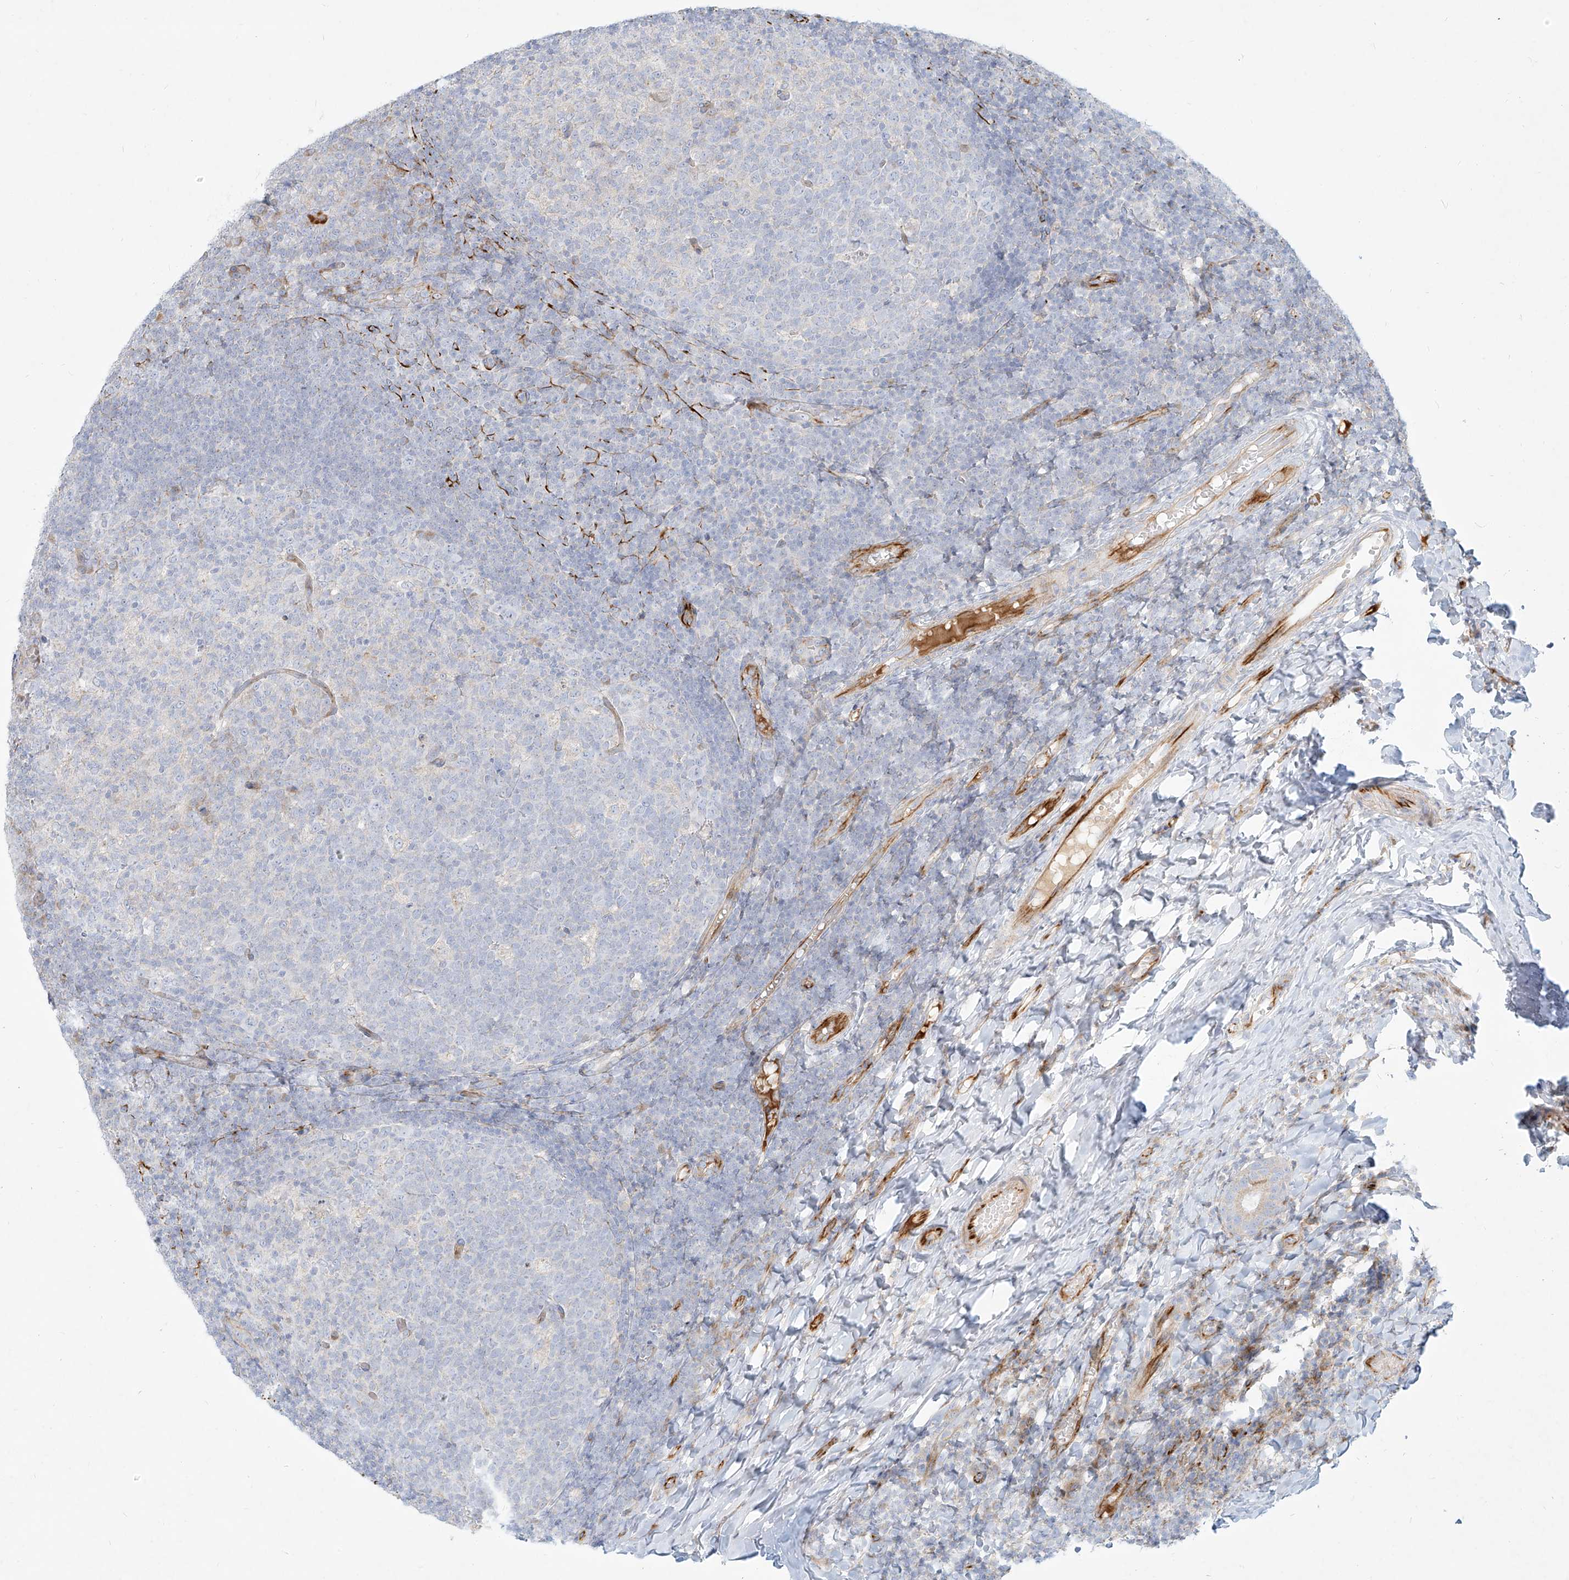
{"staining": {"intensity": "negative", "quantity": "none", "location": "none"}, "tissue": "tonsil", "cell_type": "Germinal center cells", "image_type": "normal", "snomed": [{"axis": "morphology", "description": "Normal tissue, NOS"}, {"axis": "topography", "description": "Tonsil"}], "caption": "Histopathology image shows no significant protein positivity in germinal center cells of benign tonsil. Brightfield microscopy of immunohistochemistry (IHC) stained with DAB (3,3'-diaminobenzidine) (brown) and hematoxylin (blue), captured at high magnification.", "gene": "MTX2", "patient": {"sex": "female", "age": 19}}